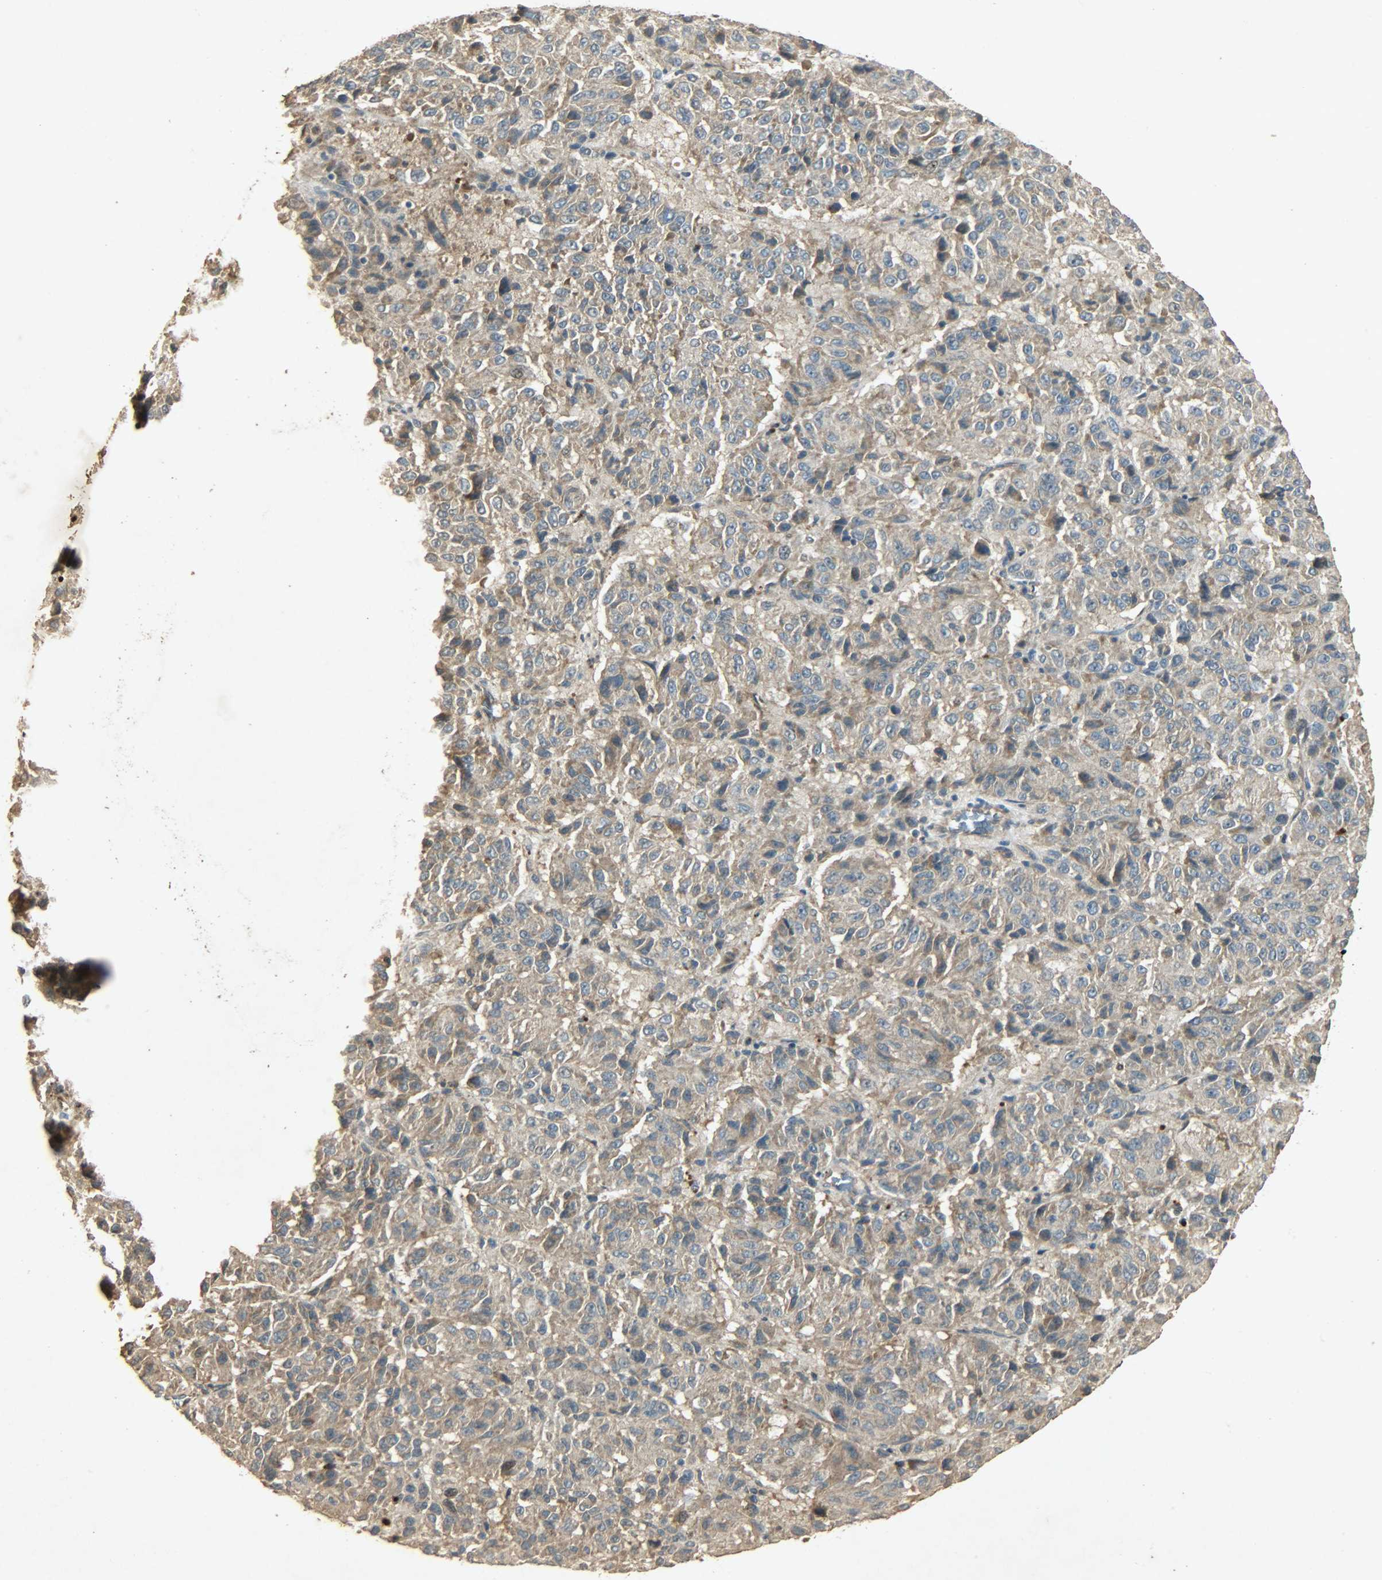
{"staining": {"intensity": "moderate", "quantity": ">75%", "location": "cytoplasmic/membranous"}, "tissue": "melanoma", "cell_type": "Tumor cells", "image_type": "cancer", "snomed": [{"axis": "morphology", "description": "Malignant melanoma, Metastatic site"}, {"axis": "topography", "description": "Lung"}], "caption": "This is a photomicrograph of immunohistochemistry staining of melanoma, which shows moderate positivity in the cytoplasmic/membranous of tumor cells.", "gene": "ATP2B1", "patient": {"sex": "male", "age": 64}}